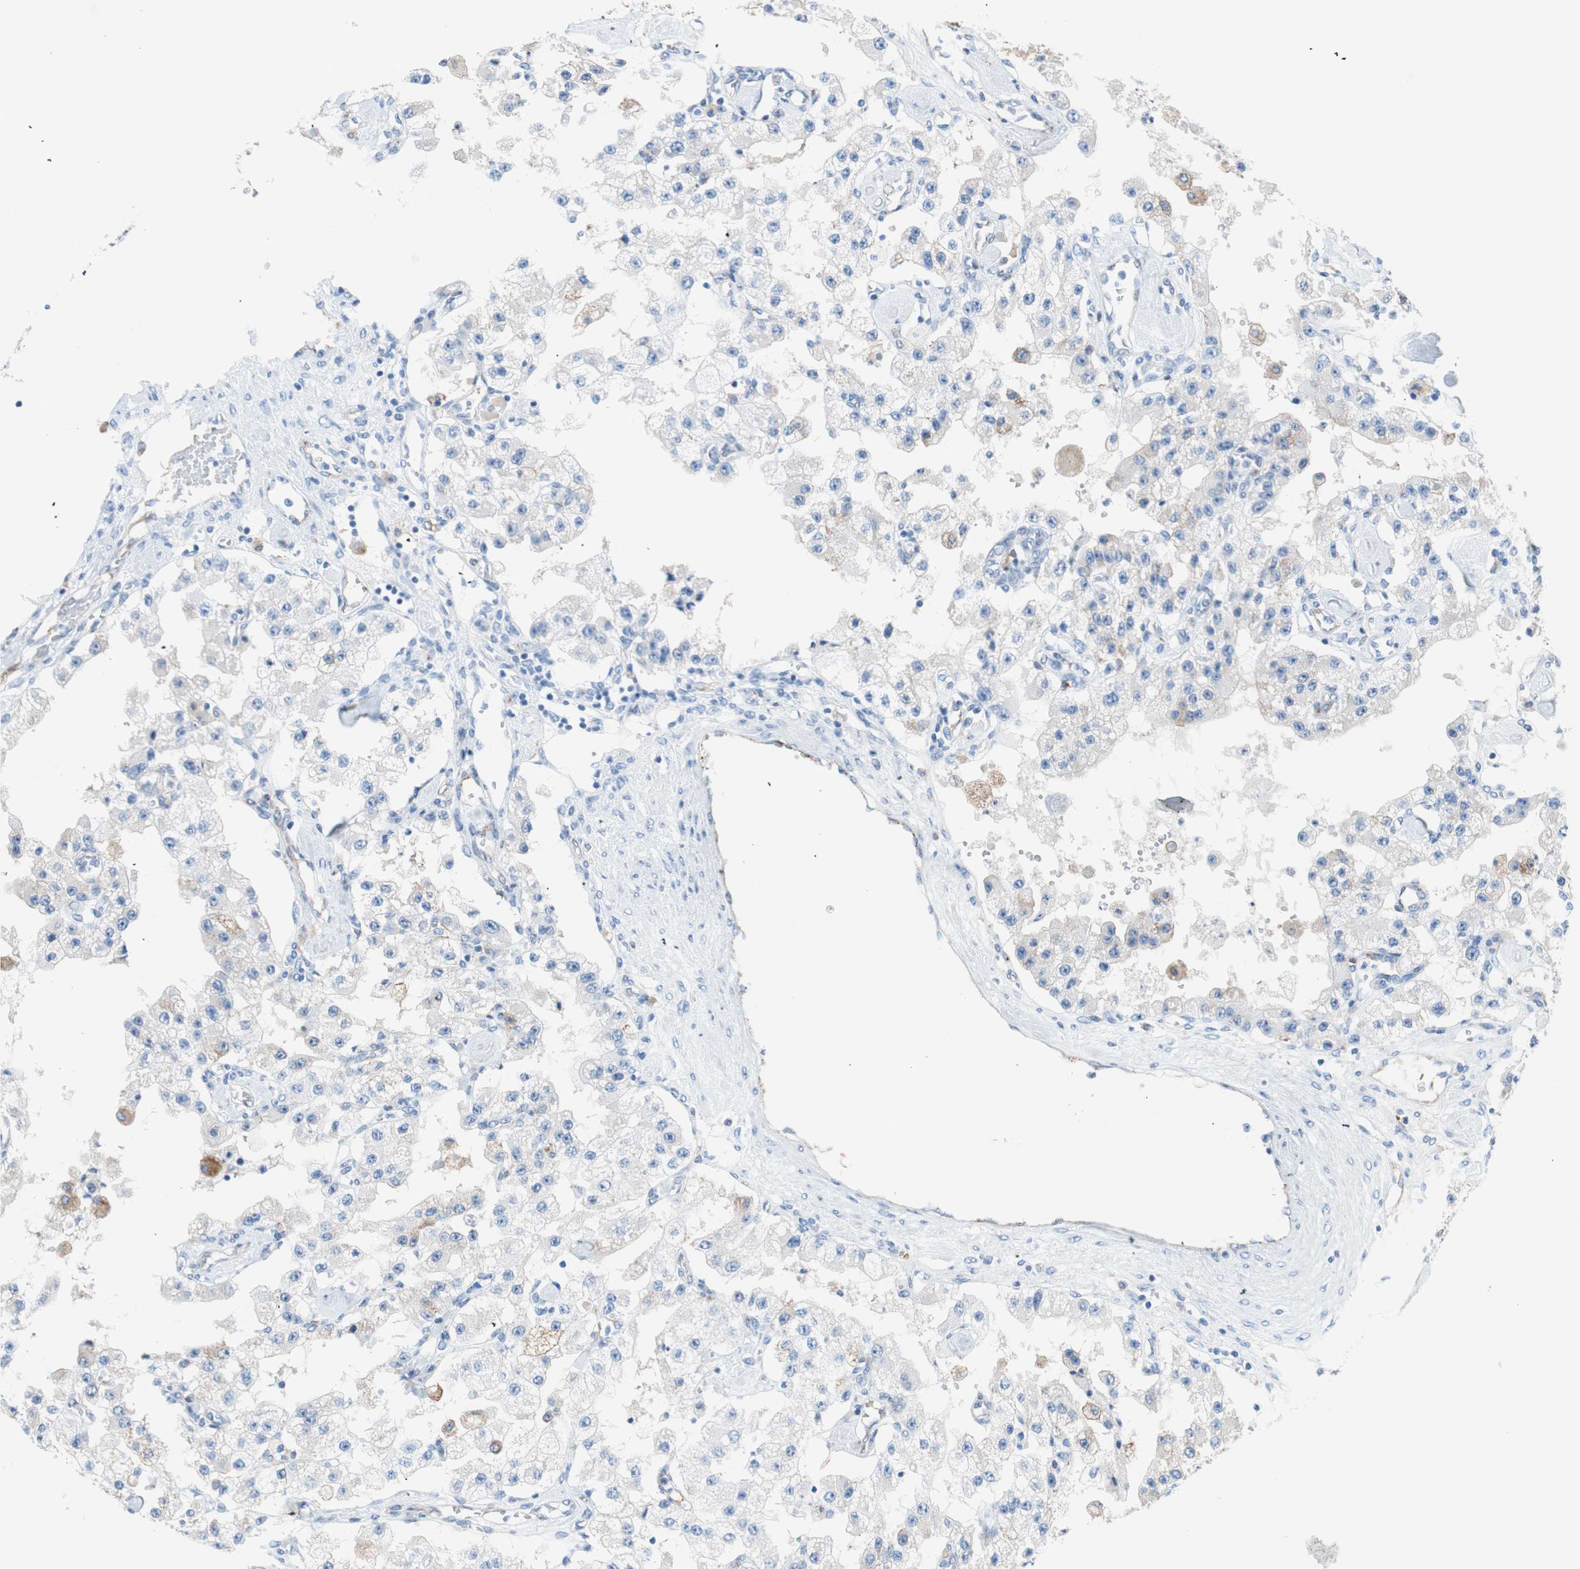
{"staining": {"intensity": "negative", "quantity": "none", "location": "none"}, "tissue": "carcinoid", "cell_type": "Tumor cells", "image_type": "cancer", "snomed": [{"axis": "morphology", "description": "Carcinoid, malignant, NOS"}, {"axis": "topography", "description": "Pancreas"}], "caption": "Immunohistochemical staining of human malignant carcinoid reveals no significant staining in tumor cells.", "gene": "GLUL", "patient": {"sex": "male", "age": 41}}